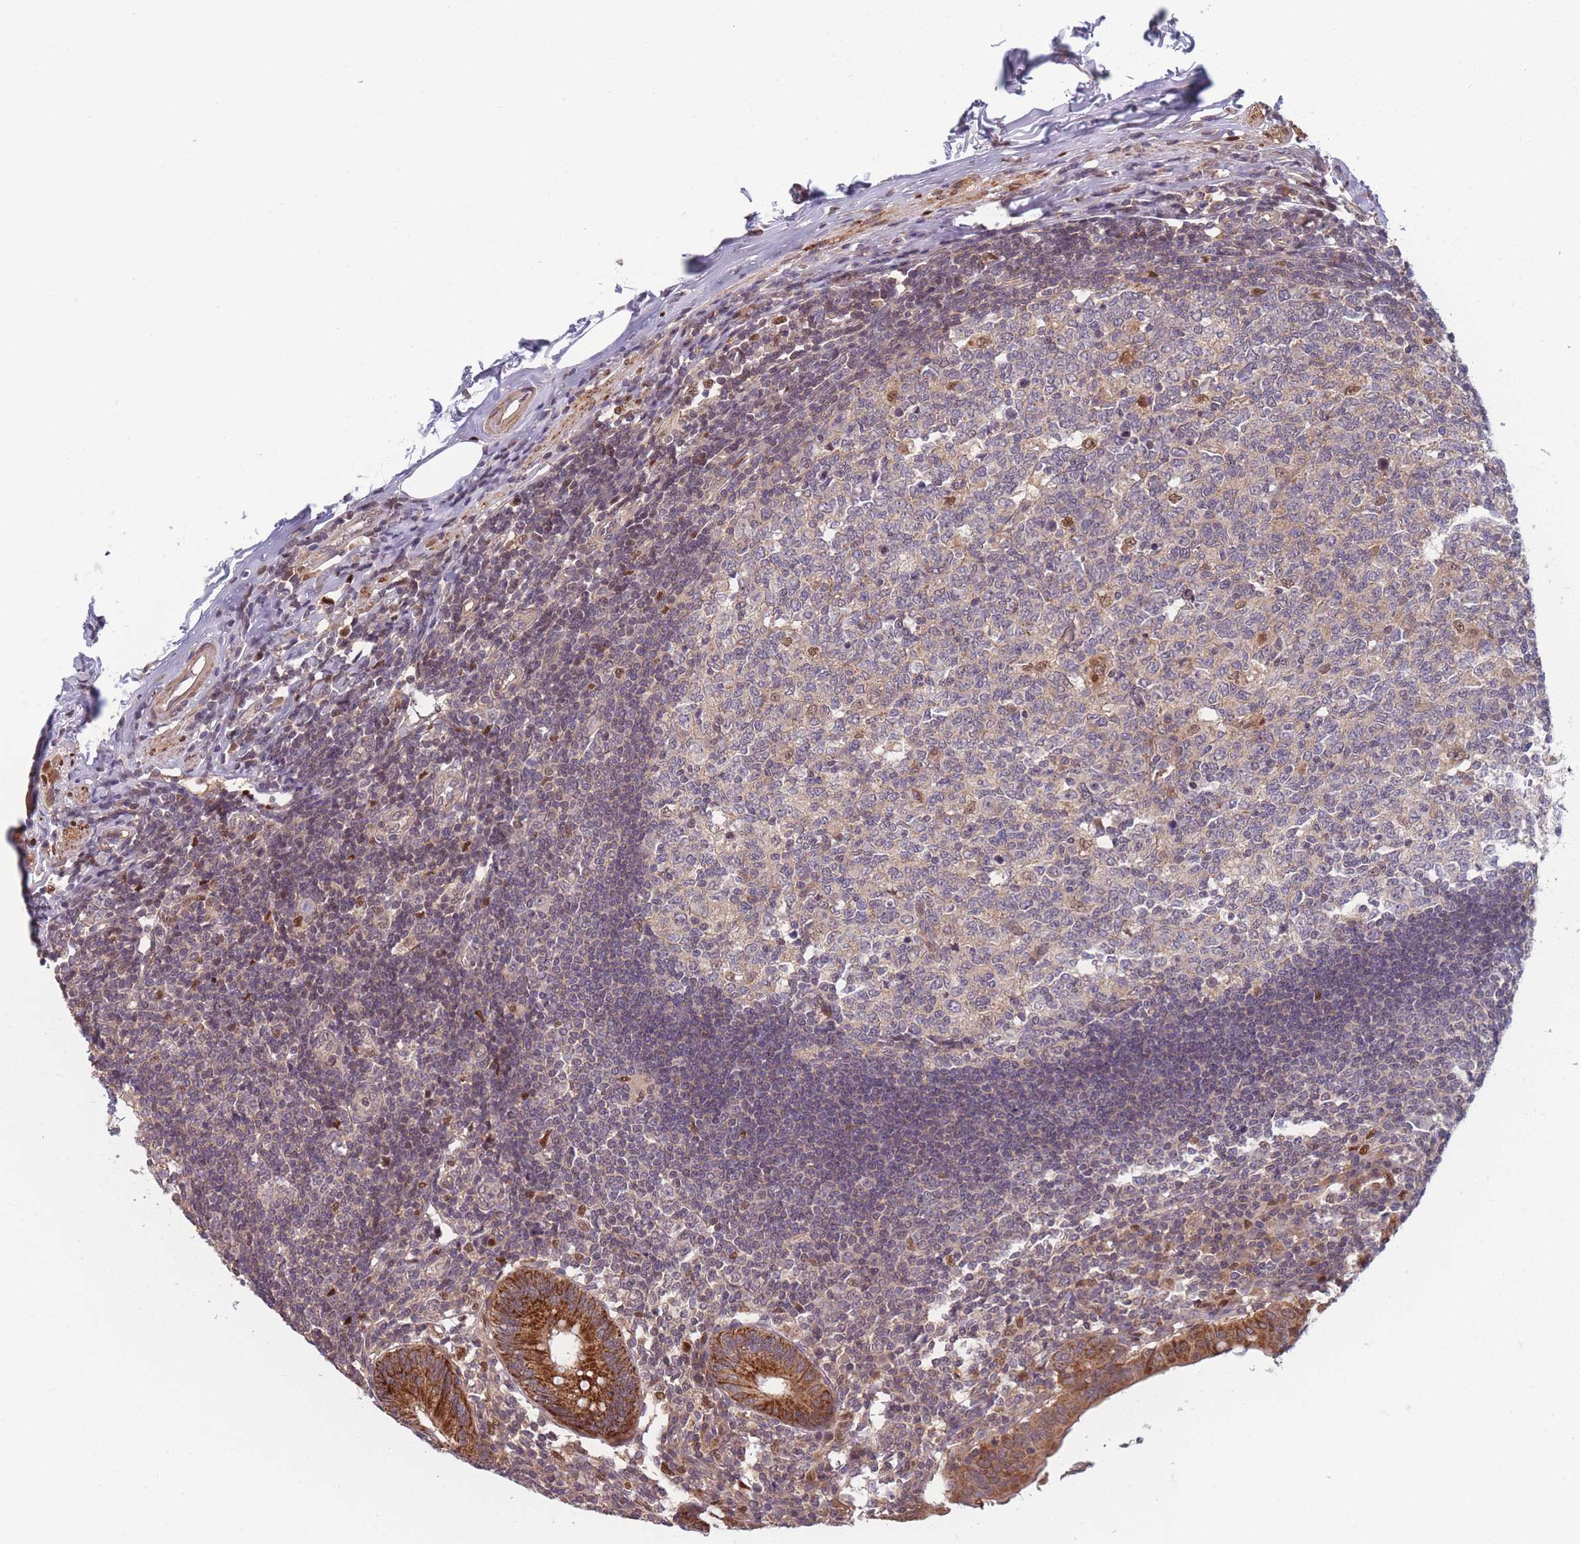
{"staining": {"intensity": "strong", "quantity": ">75%", "location": "cytoplasmic/membranous"}, "tissue": "appendix", "cell_type": "Glandular cells", "image_type": "normal", "snomed": [{"axis": "morphology", "description": "Normal tissue, NOS"}, {"axis": "topography", "description": "Appendix"}], "caption": "This histopathology image exhibits normal appendix stained with immunohistochemistry (IHC) to label a protein in brown. The cytoplasmic/membranous of glandular cells show strong positivity for the protein. Nuclei are counter-stained blue.", "gene": "FAM153A", "patient": {"sex": "female", "age": 54}}